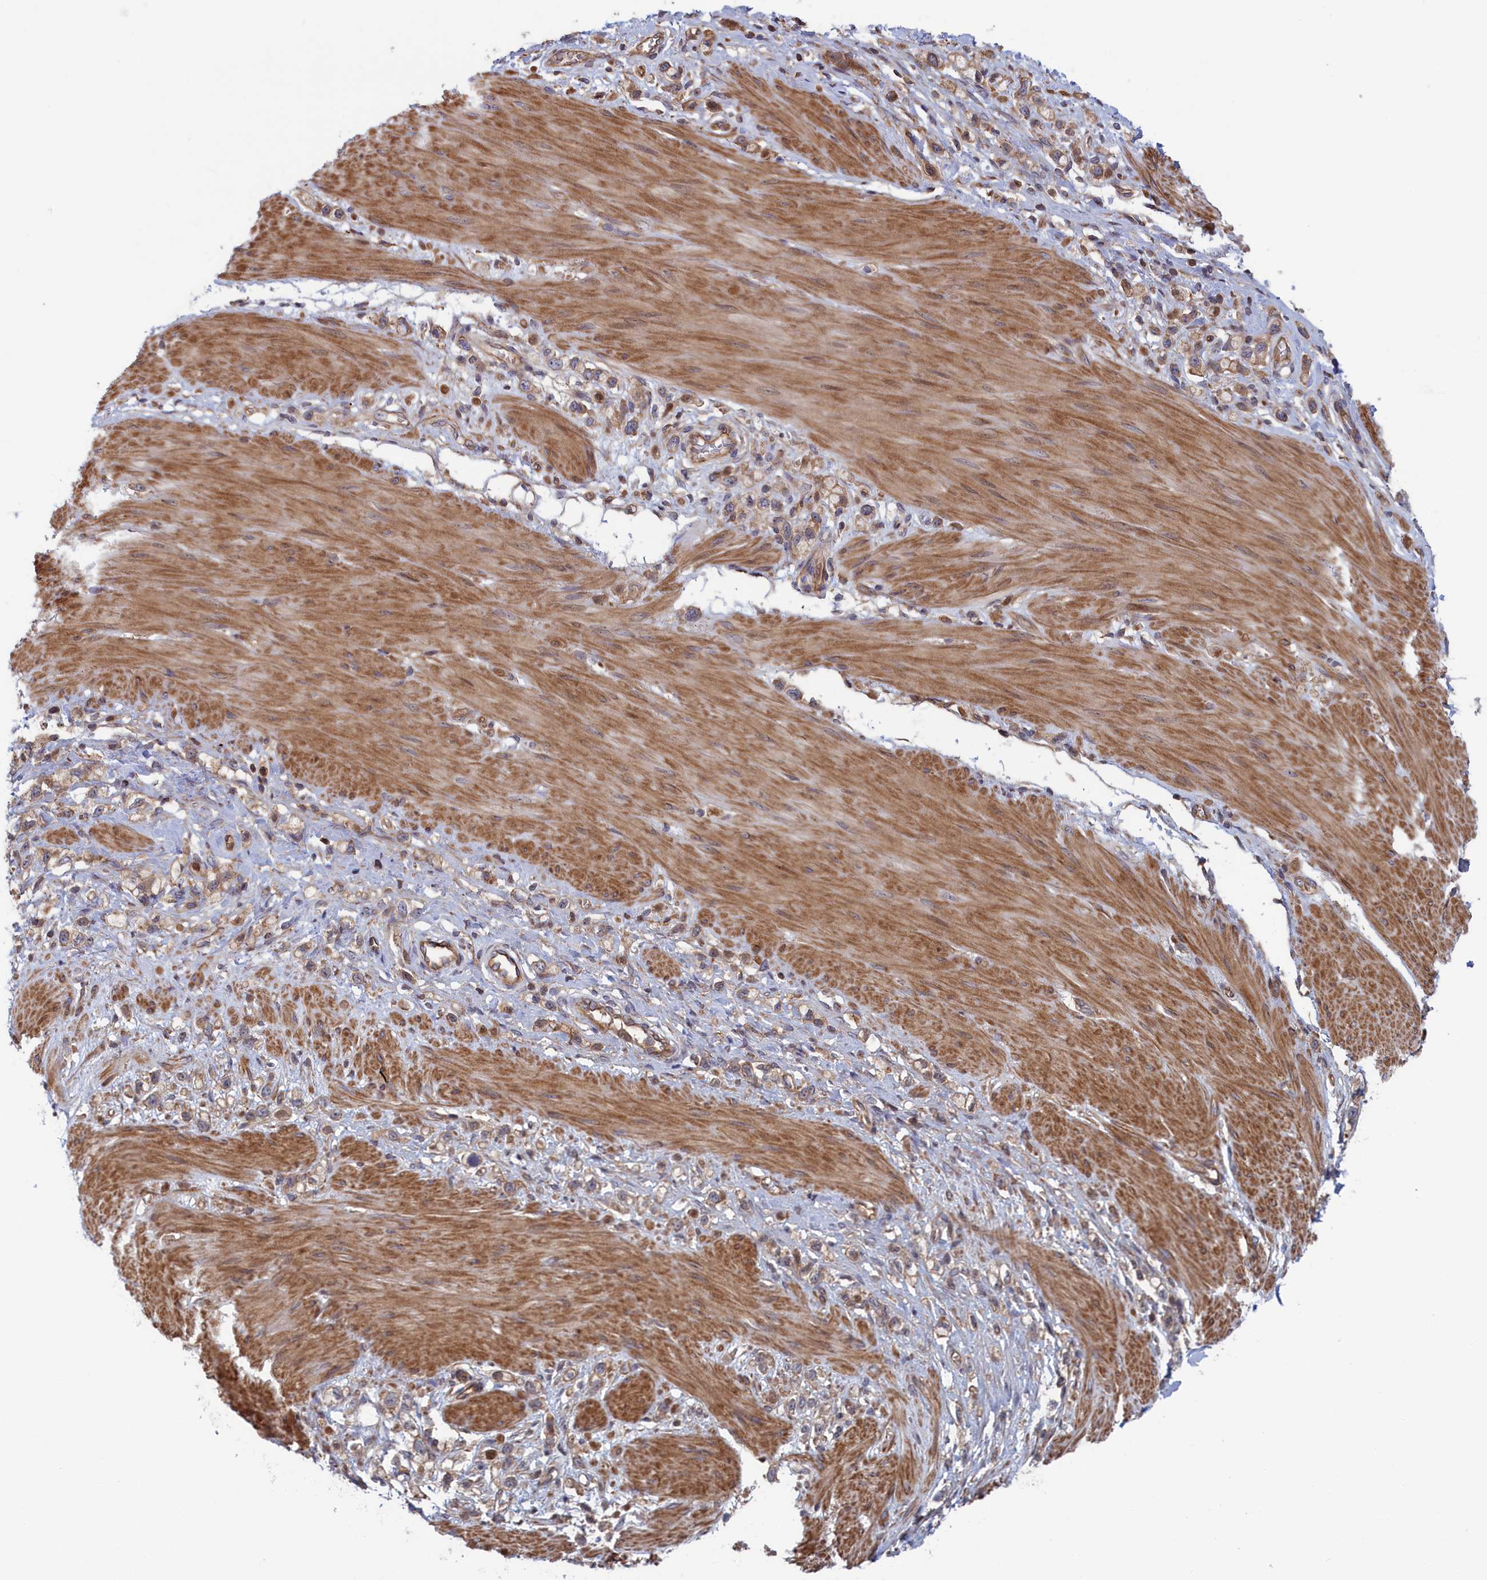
{"staining": {"intensity": "weak", "quantity": "25%-75%", "location": "cytoplasmic/membranous"}, "tissue": "stomach cancer", "cell_type": "Tumor cells", "image_type": "cancer", "snomed": [{"axis": "morphology", "description": "Adenocarcinoma, NOS"}, {"axis": "topography", "description": "Stomach"}], "caption": "Immunohistochemistry (IHC) (DAB) staining of human stomach cancer (adenocarcinoma) shows weak cytoplasmic/membranous protein expression in approximately 25%-75% of tumor cells.", "gene": "RILPL1", "patient": {"sex": "female", "age": 65}}